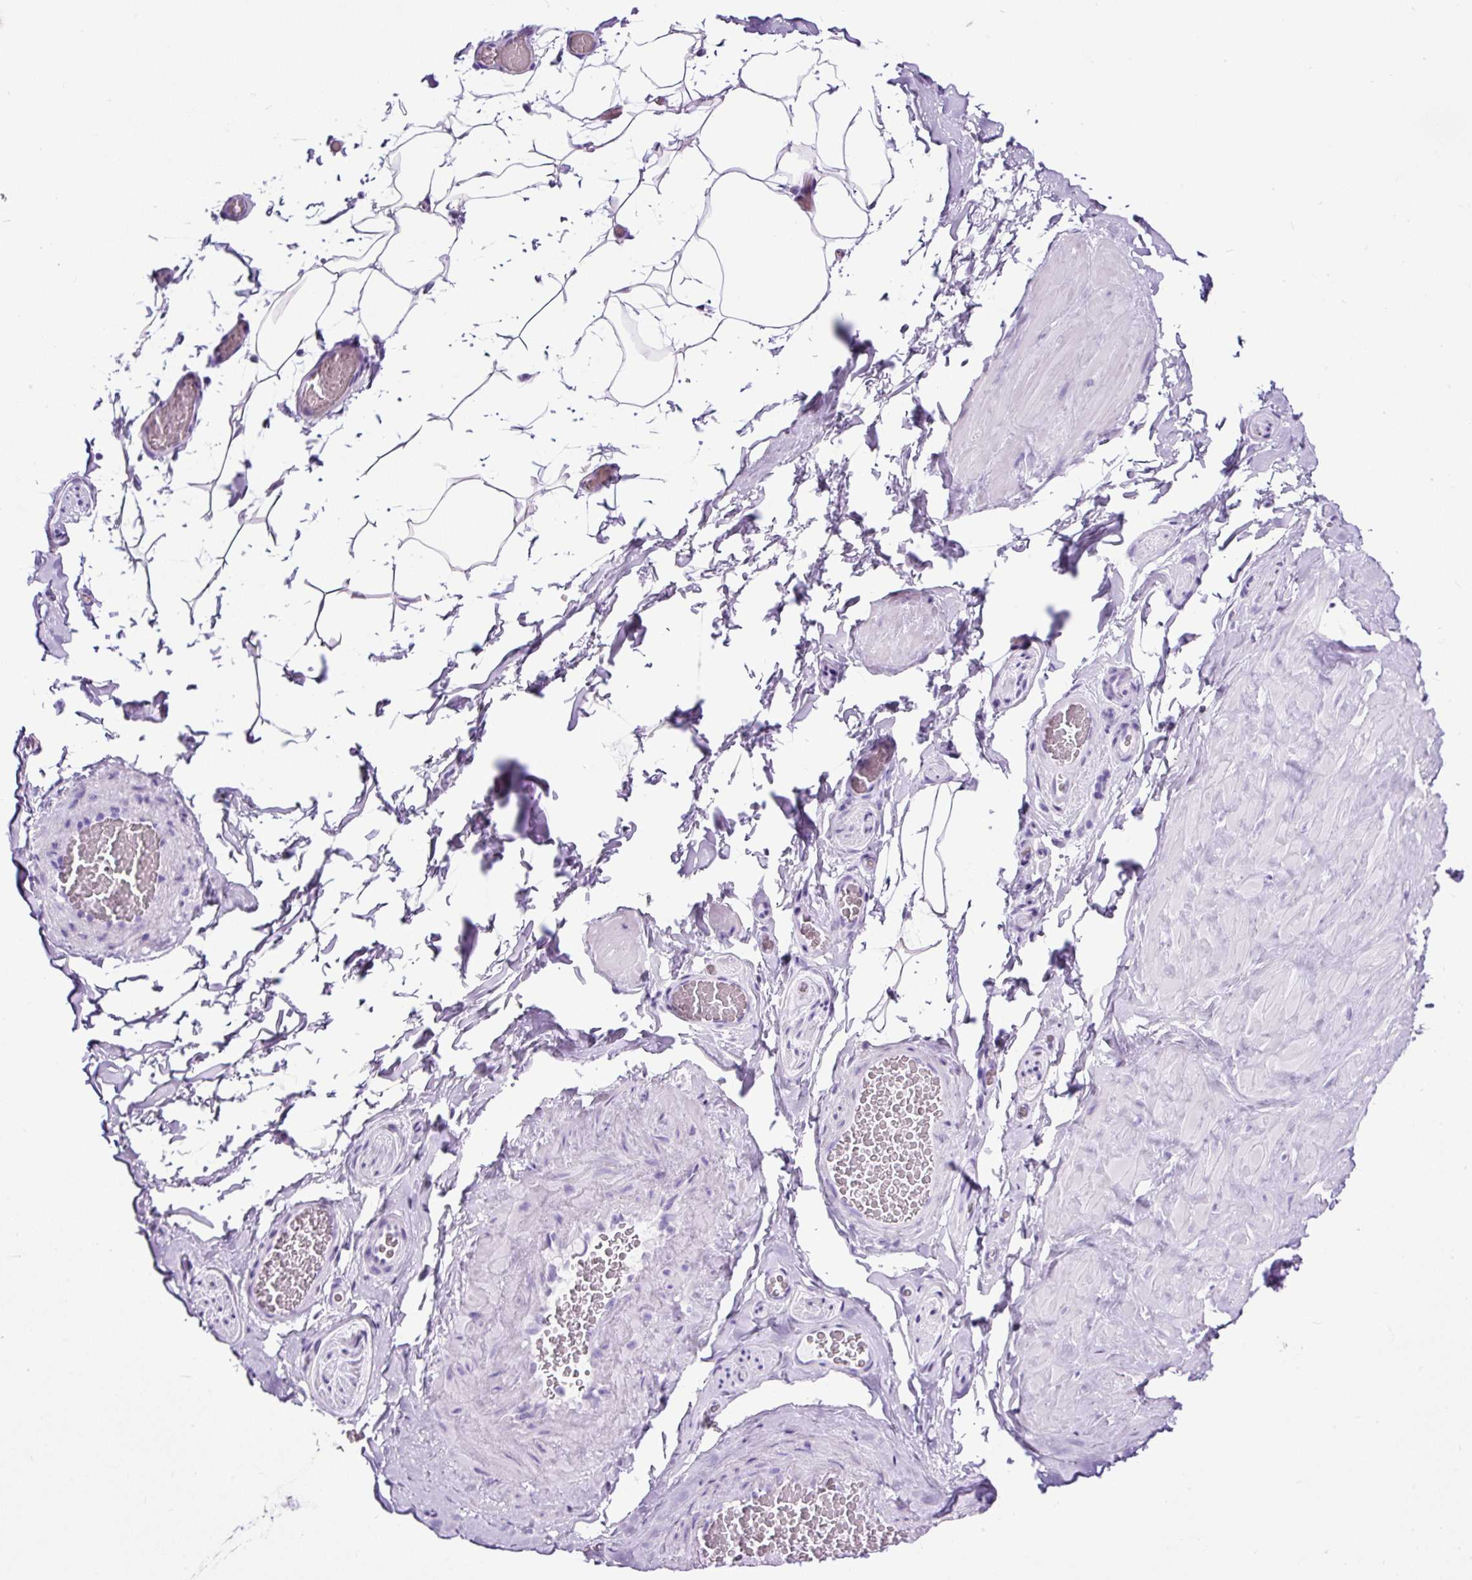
{"staining": {"intensity": "negative", "quantity": "none", "location": "none"}, "tissue": "adipose tissue", "cell_type": "Adipocytes", "image_type": "normal", "snomed": [{"axis": "morphology", "description": "Normal tissue, NOS"}, {"axis": "topography", "description": "Vascular tissue"}, {"axis": "topography", "description": "Peripheral nerve tissue"}], "caption": "Immunohistochemistry (IHC) of normal adipose tissue reveals no positivity in adipocytes. The staining is performed using DAB (3,3'-diaminobenzidine) brown chromogen with nuclei counter-stained in using hematoxylin.", "gene": "PDIA2", "patient": {"sex": "male", "age": 41}}